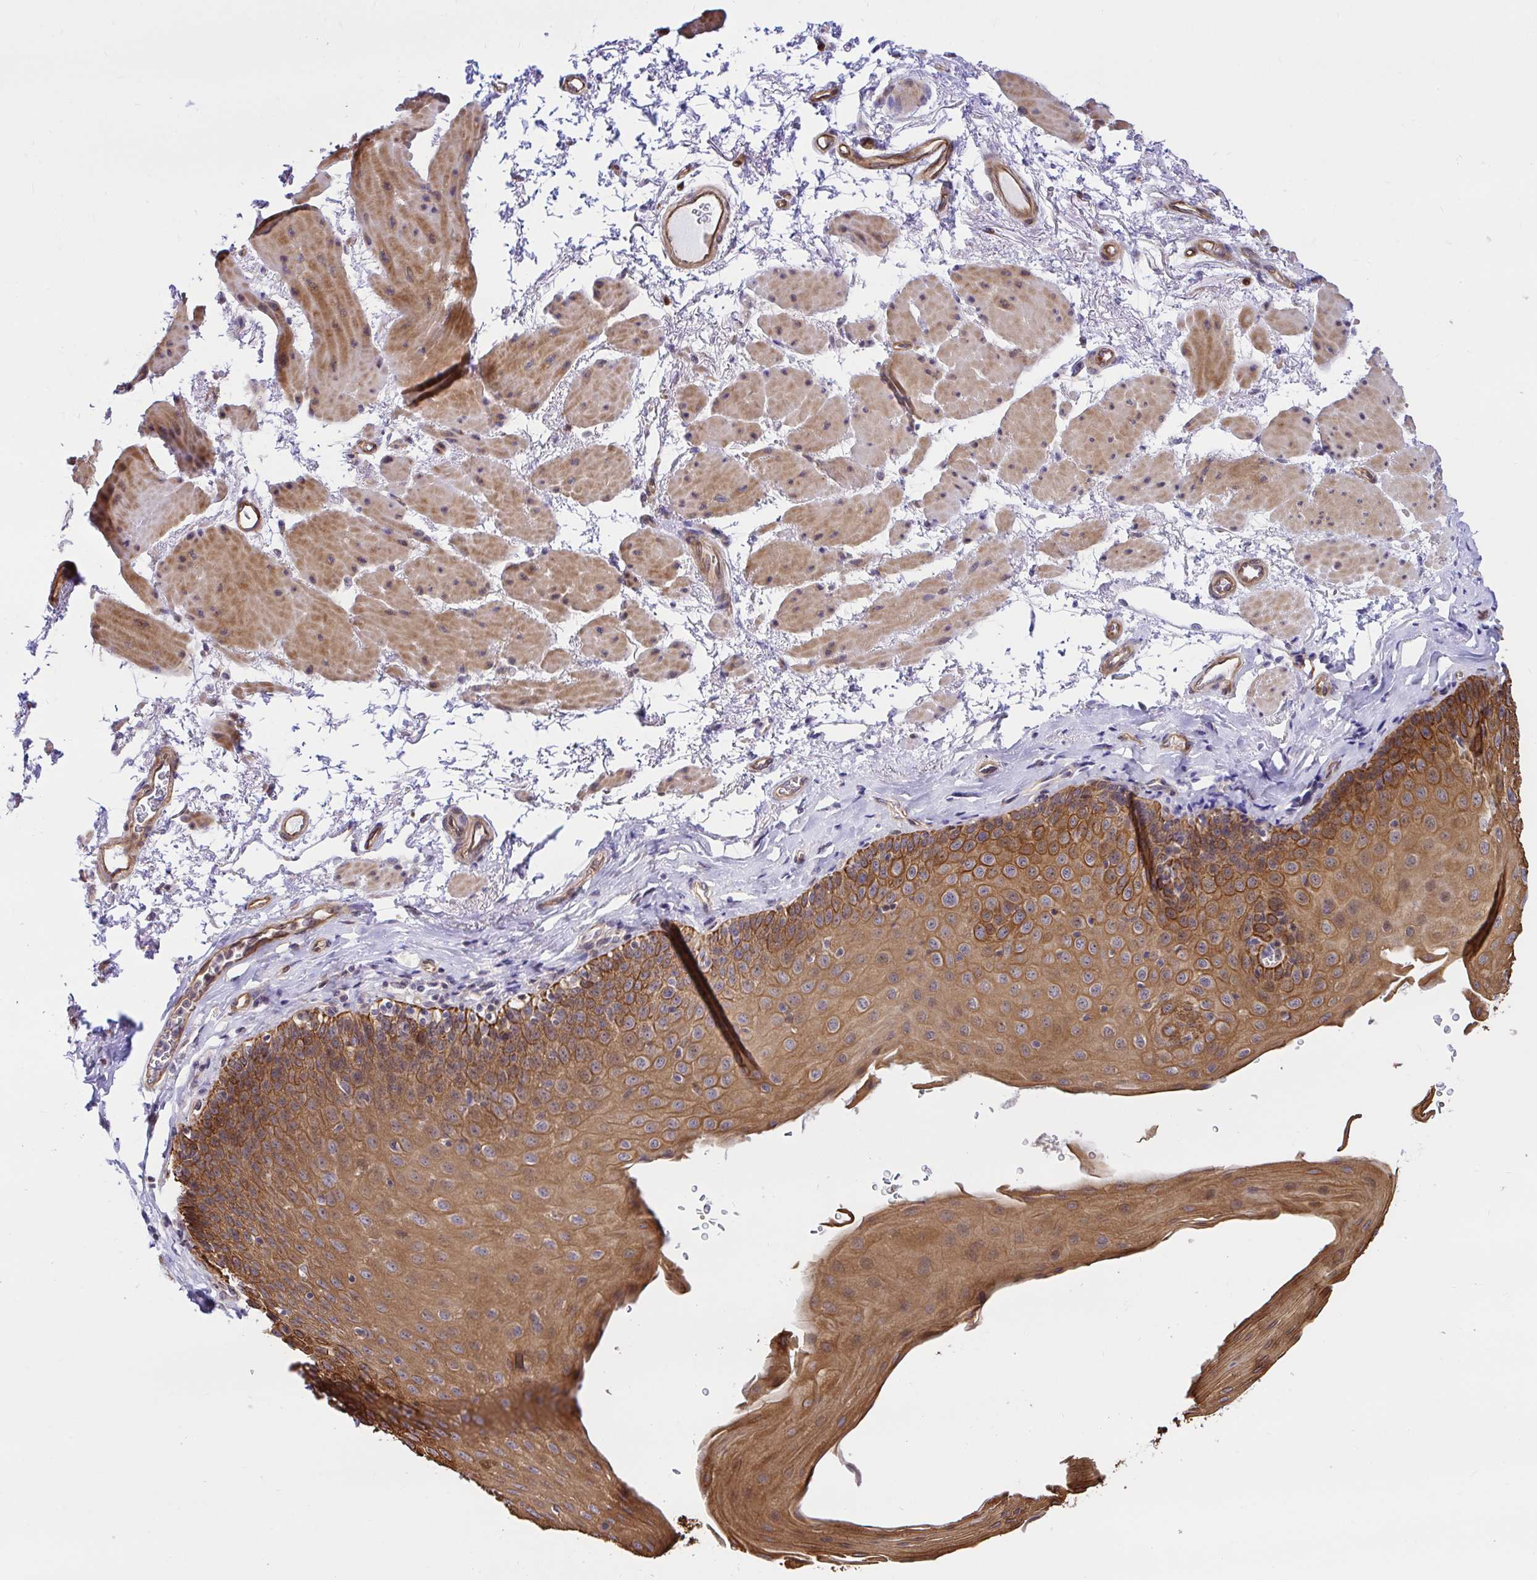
{"staining": {"intensity": "moderate", "quantity": ">75%", "location": "cytoplasmic/membranous"}, "tissue": "esophagus", "cell_type": "Squamous epithelial cells", "image_type": "normal", "snomed": [{"axis": "morphology", "description": "Normal tissue, NOS"}, {"axis": "topography", "description": "Esophagus"}], "caption": "Immunohistochemical staining of unremarkable human esophagus displays moderate cytoplasmic/membranous protein expression in about >75% of squamous epithelial cells.", "gene": "TRIM55", "patient": {"sex": "female", "age": 81}}